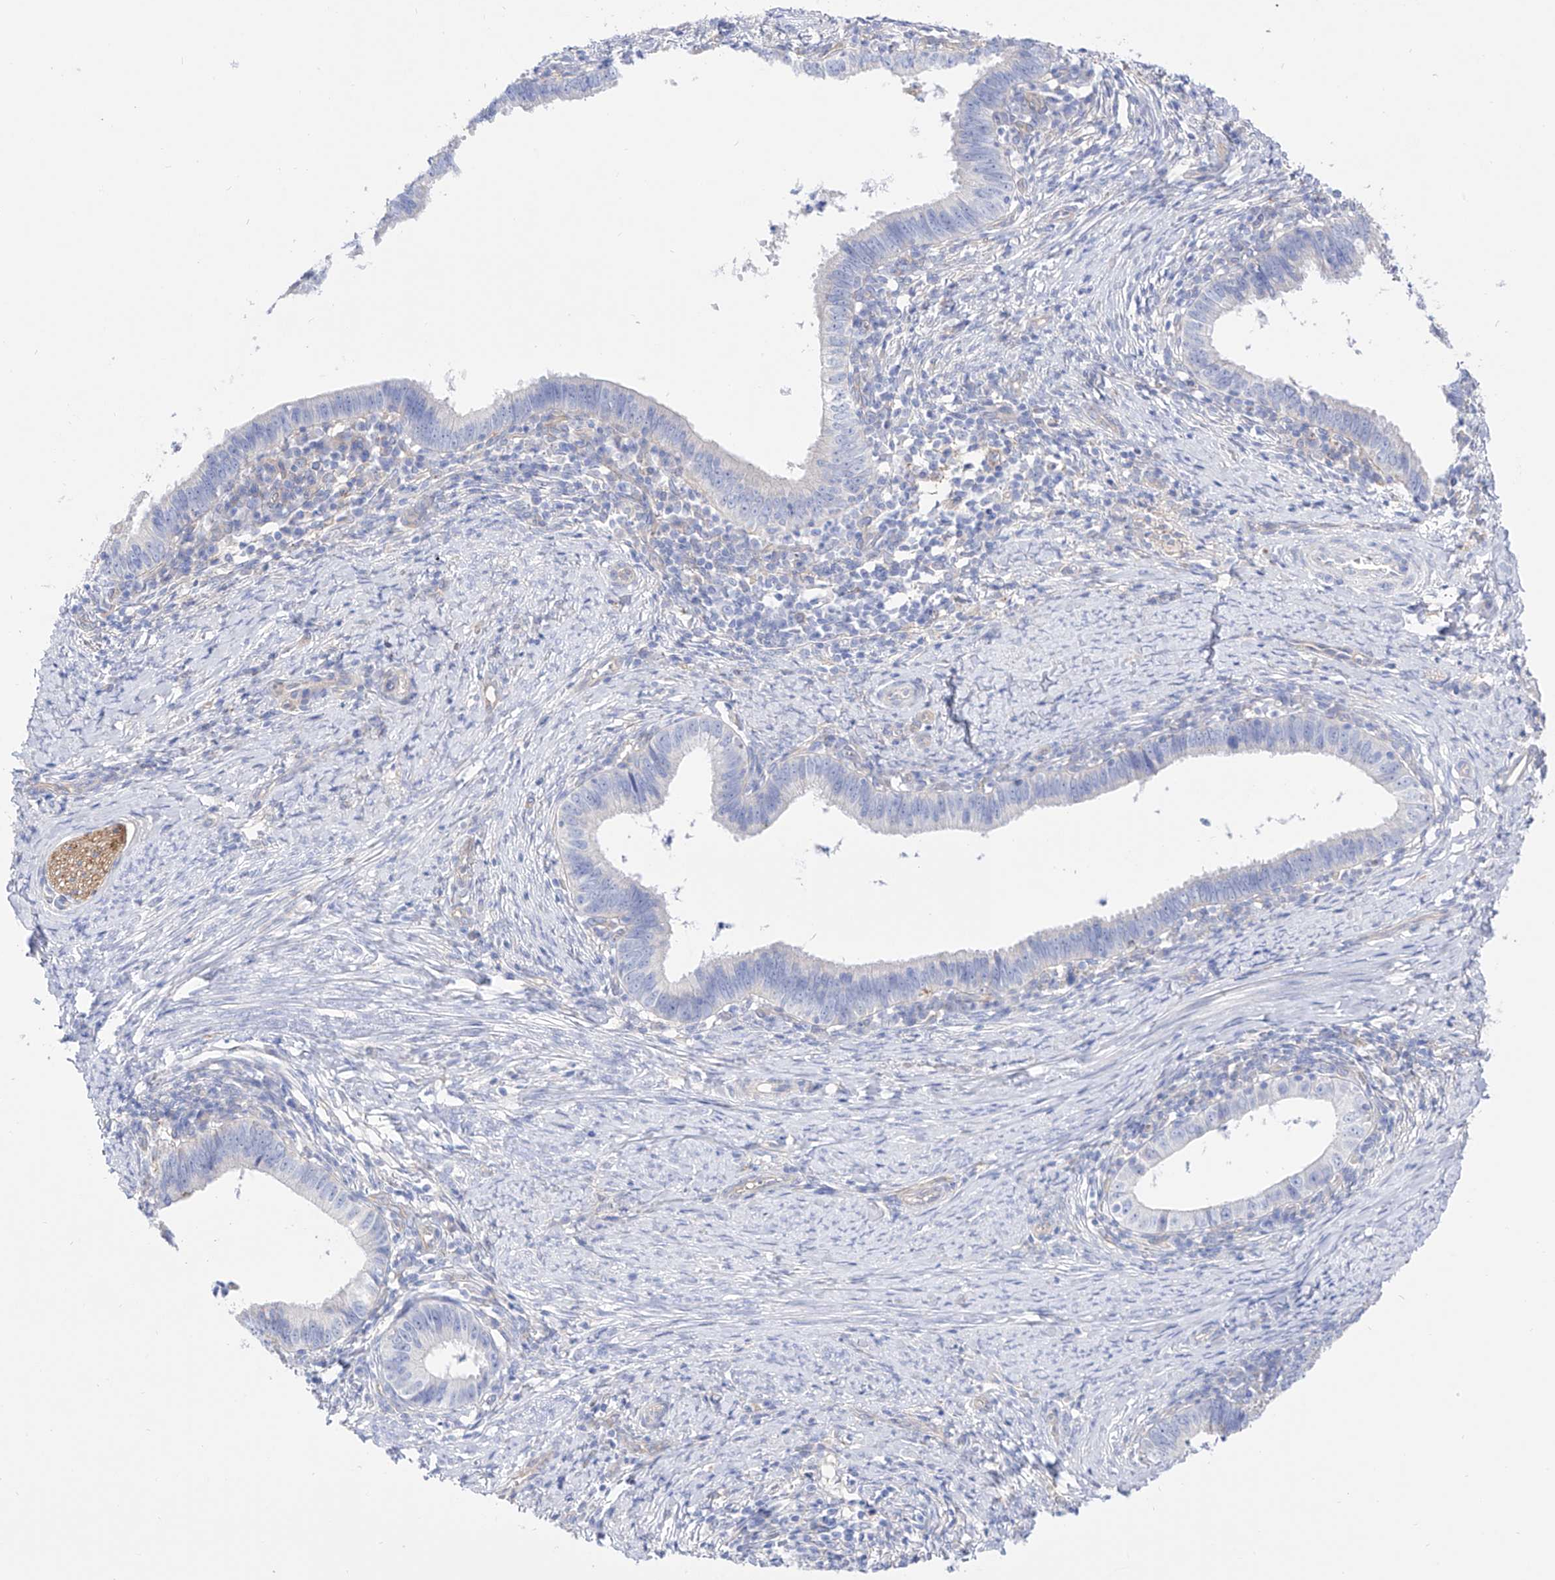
{"staining": {"intensity": "negative", "quantity": "none", "location": "none"}, "tissue": "cervical cancer", "cell_type": "Tumor cells", "image_type": "cancer", "snomed": [{"axis": "morphology", "description": "Adenocarcinoma, NOS"}, {"axis": "topography", "description": "Cervix"}], "caption": "The image reveals no significant staining in tumor cells of cervical cancer. (DAB (3,3'-diaminobenzidine) immunohistochemistry, high magnification).", "gene": "ZNF653", "patient": {"sex": "female", "age": 36}}